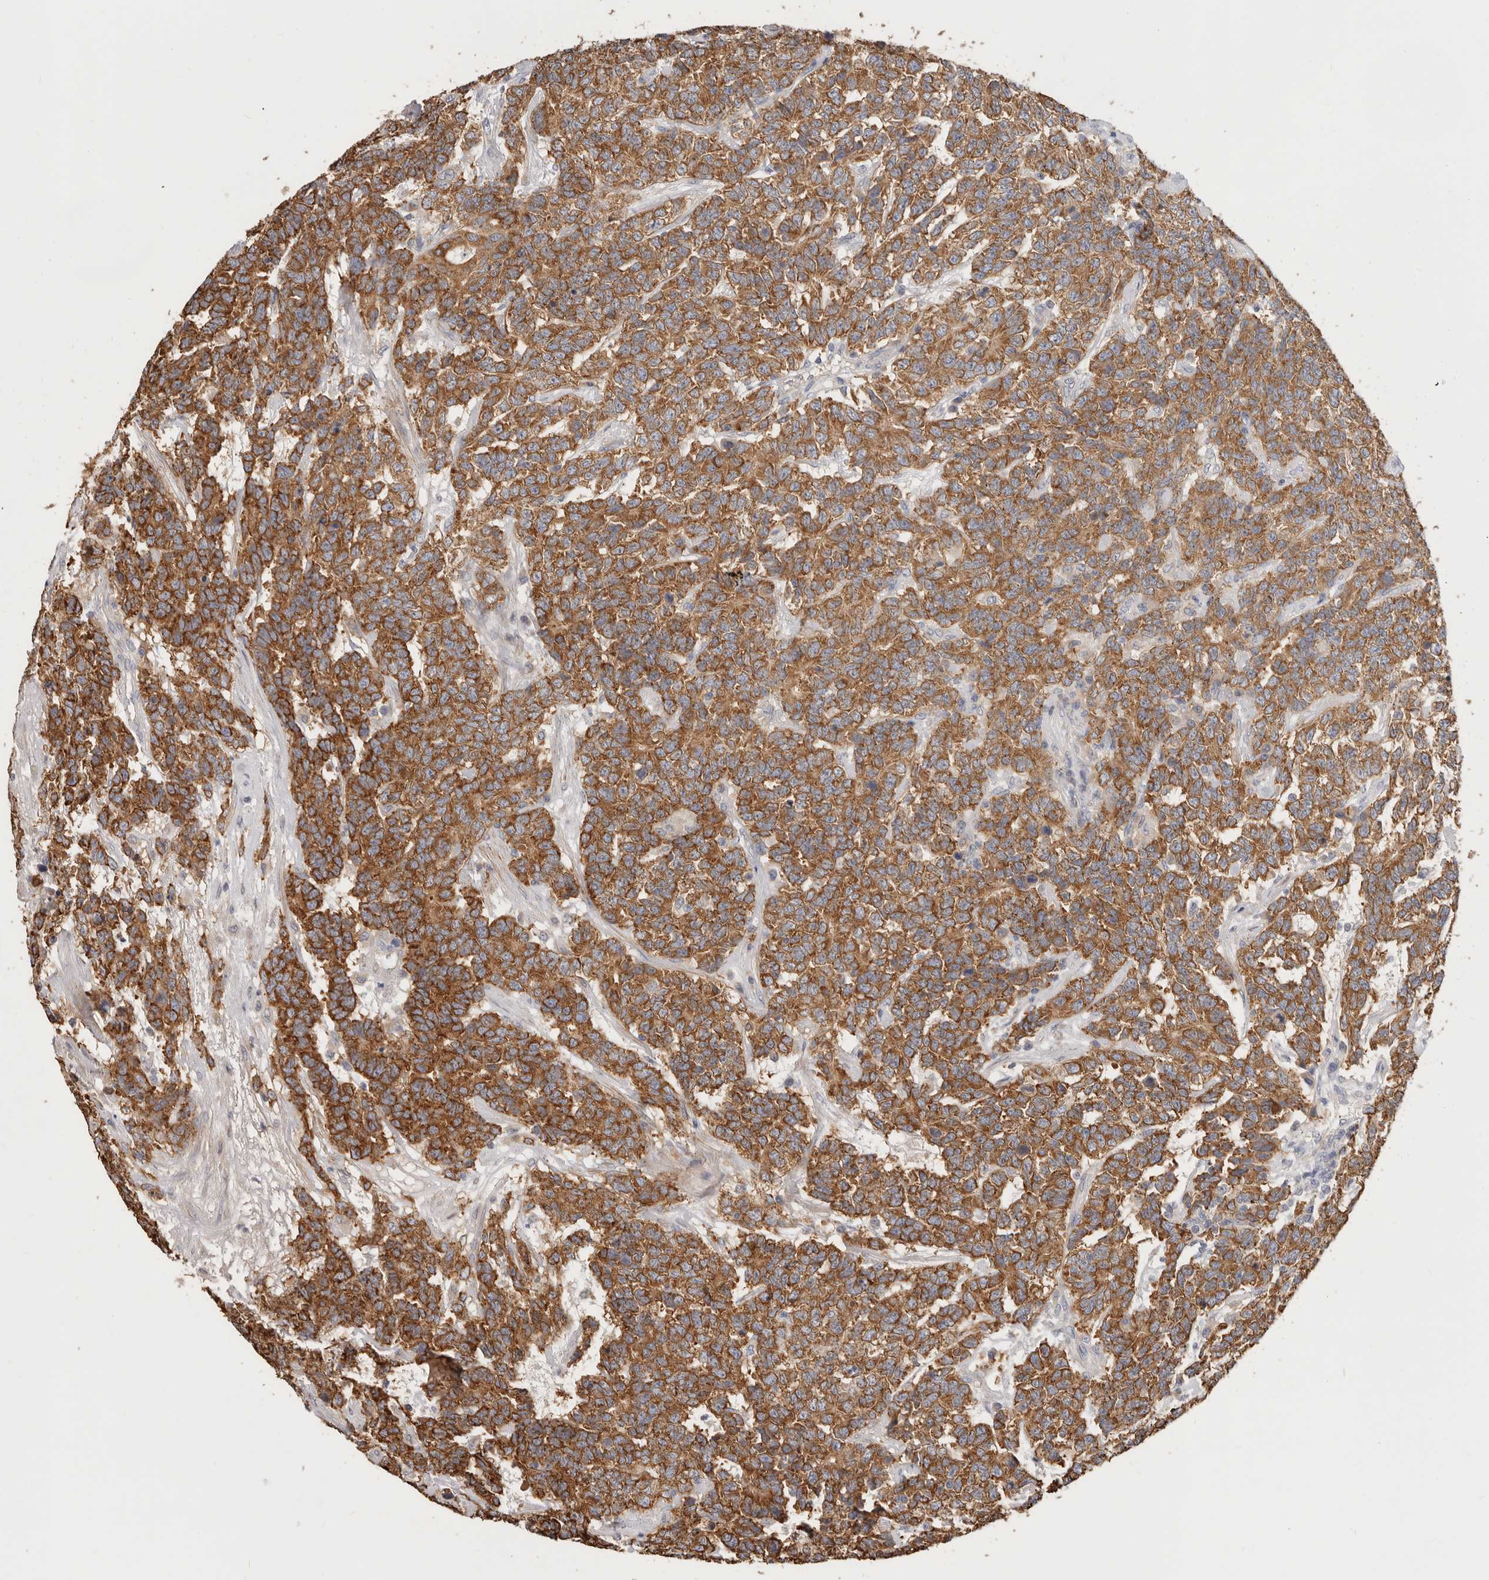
{"staining": {"intensity": "moderate", "quantity": ">75%", "location": "cytoplasmic/membranous"}, "tissue": "testis cancer", "cell_type": "Tumor cells", "image_type": "cancer", "snomed": [{"axis": "morphology", "description": "Carcinoma, Embryonal, NOS"}, {"axis": "topography", "description": "Testis"}], "caption": "IHC of testis embryonal carcinoma reveals medium levels of moderate cytoplasmic/membranous positivity in approximately >75% of tumor cells. The staining is performed using DAB brown chromogen to label protein expression. The nuclei are counter-stained blue using hematoxylin.", "gene": "TFB2M", "patient": {"sex": "male", "age": 26}}